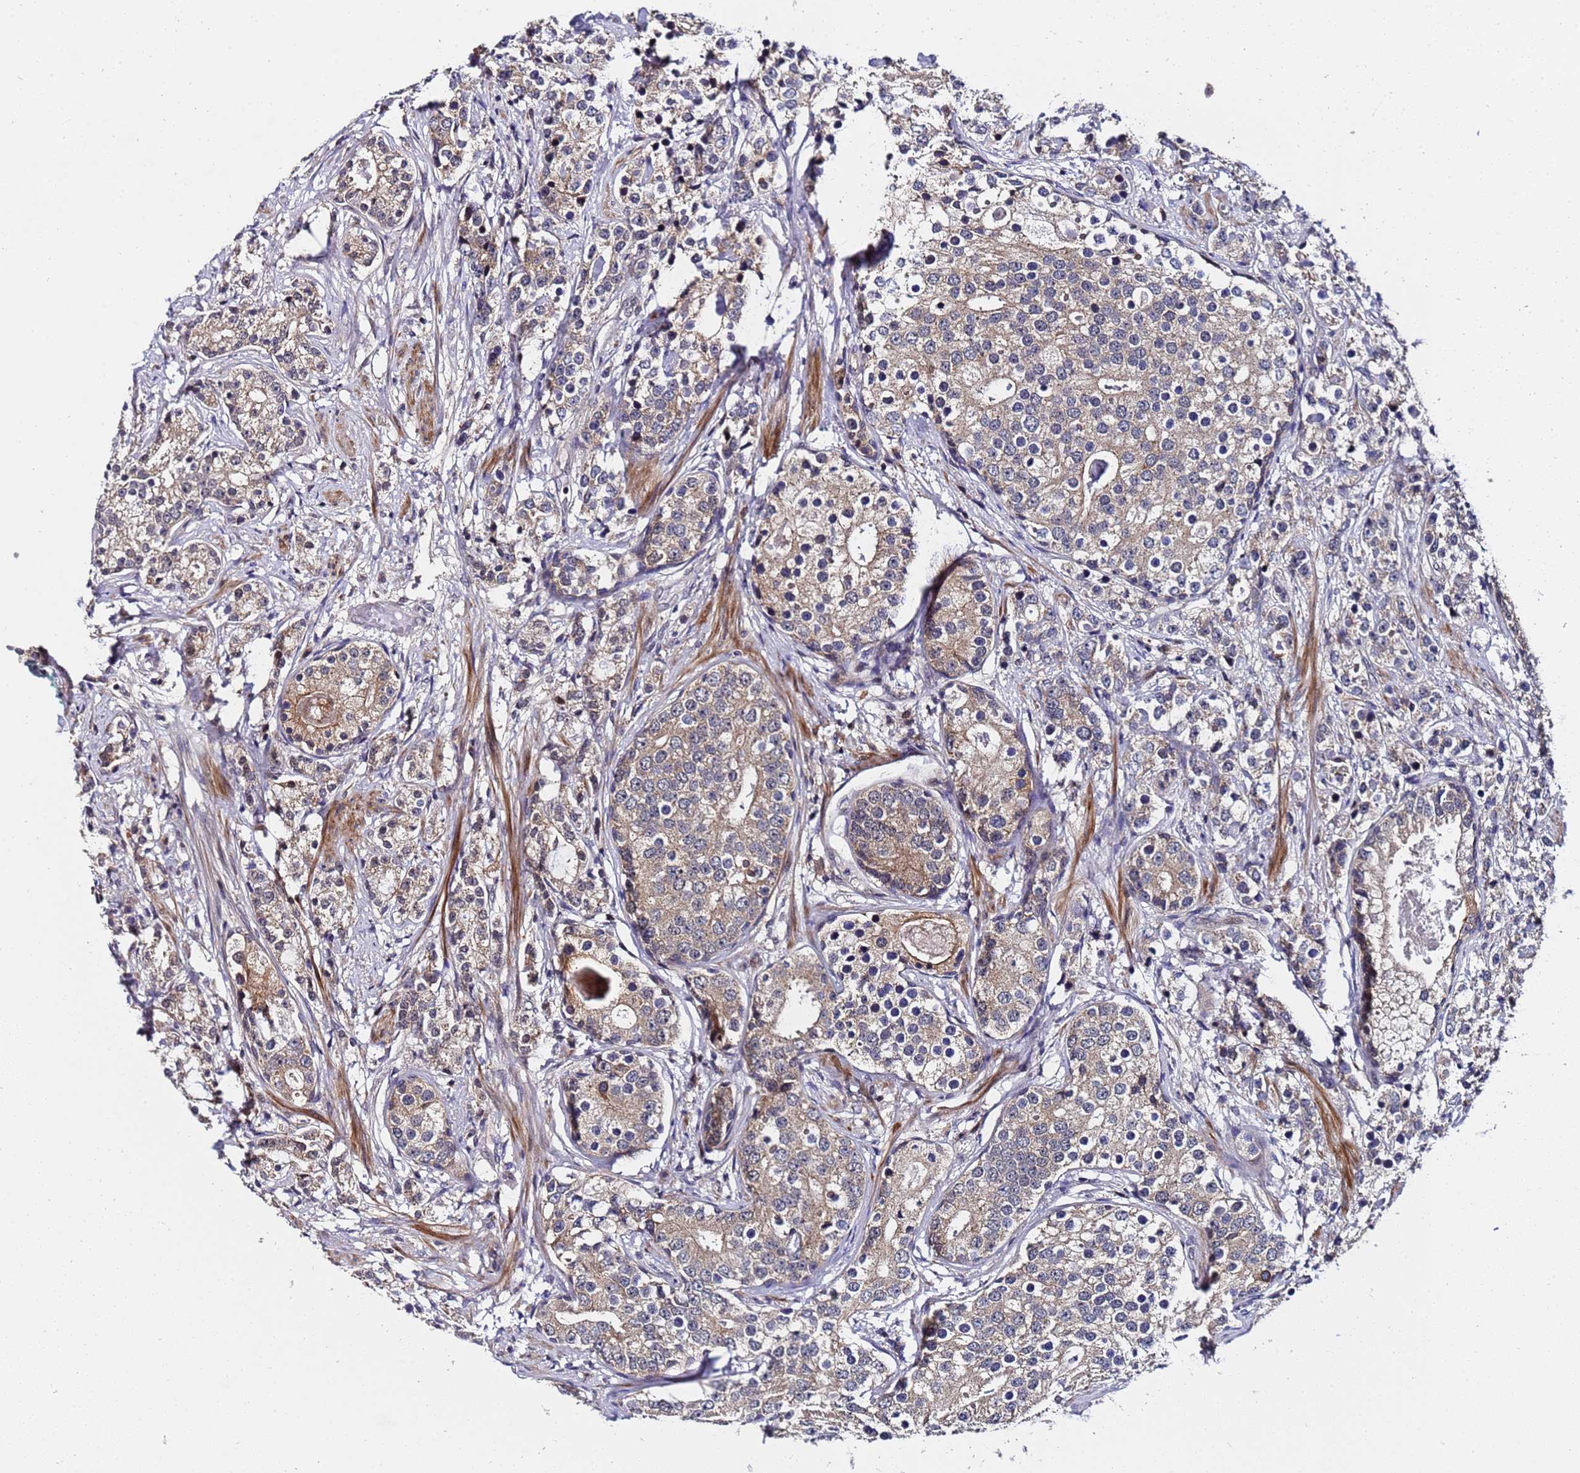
{"staining": {"intensity": "weak", "quantity": ">75%", "location": "cytoplasmic/membranous"}, "tissue": "prostate cancer", "cell_type": "Tumor cells", "image_type": "cancer", "snomed": [{"axis": "morphology", "description": "Adenocarcinoma, High grade"}, {"axis": "topography", "description": "Prostate"}], "caption": "Immunohistochemistry (IHC) photomicrograph of prostate cancer (high-grade adenocarcinoma) stained for a protein (brown), which displays low levels of weak cytoplasmic/membranous positivity in approximately >75% of tumor cells.", "gene": "ANAPC13", "patient": {"sex": "male", "age": 69}}